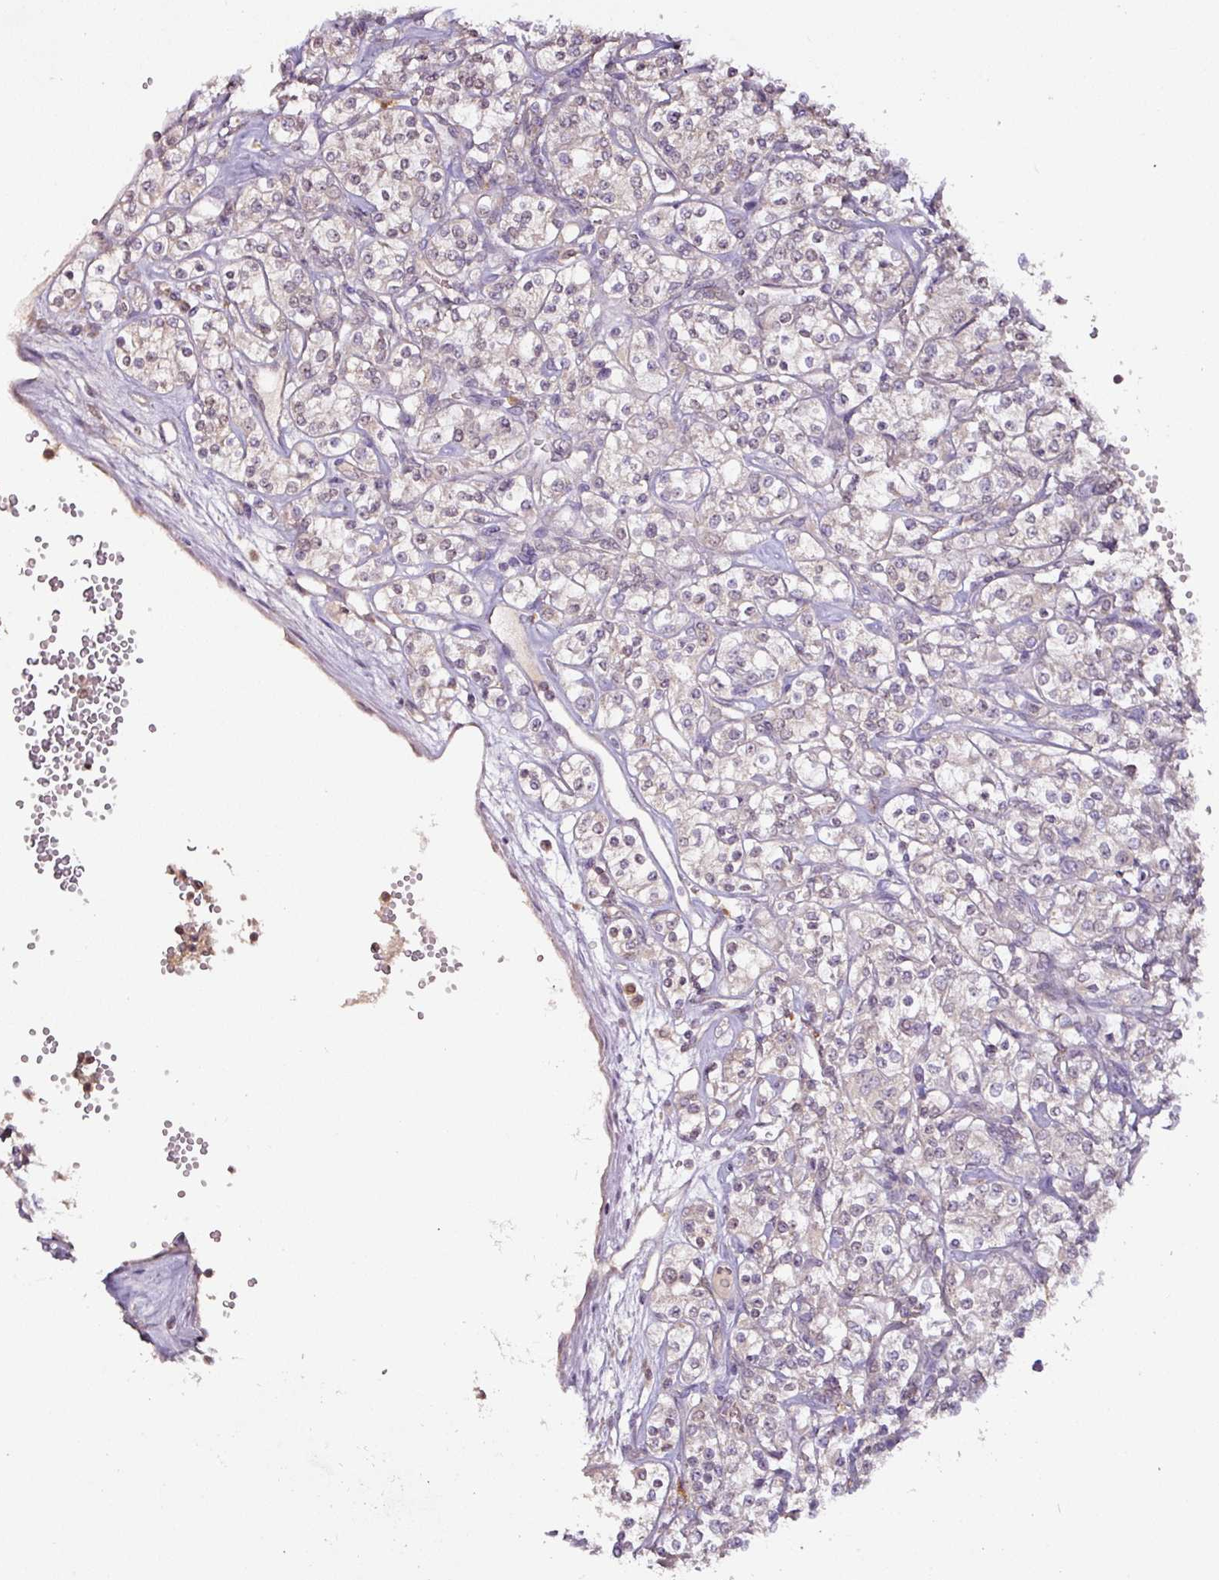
{"staining": {"intensity": "weak", "quantity": "<25%", "location": "nuclear"}, "tissue": "renal cancer", "cell_type": "Tumor cells", "image_type": "cancer", "snomed": [{"axis": "morphology", "description": "Adenocarcinoma, NOS"}, {"axis": "topography", "description": "Kidney"}], "caption": "This is an immunohistochemistry image of renal cancer. There is no expression in tumor cells.", "gene": "RPL38", "patient": {"sex": "male", "age": 77}}